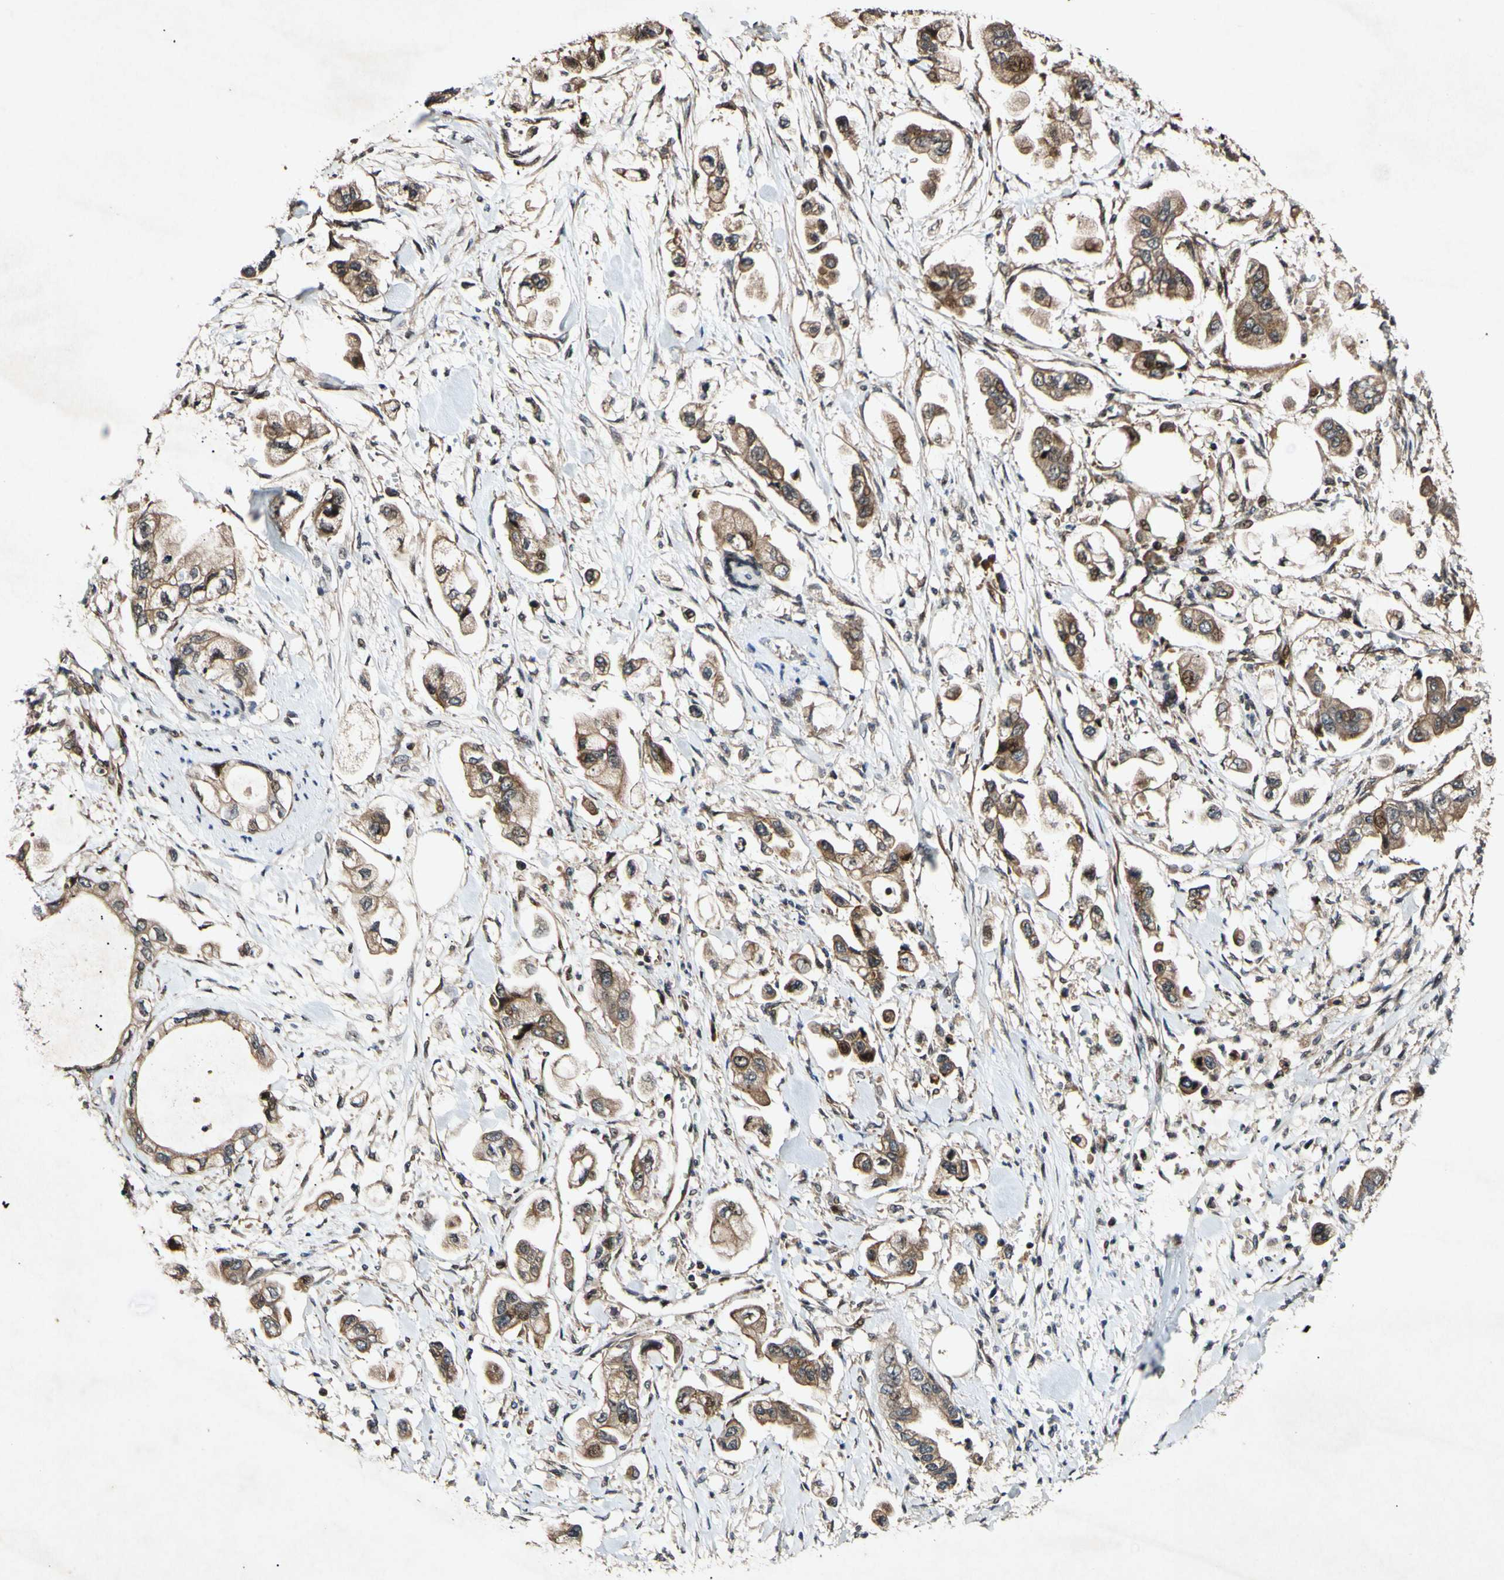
{"staining": {"intensity": "moderate", "quantity": ">75%", "location": "cytoplasmic/membranous"}, "tissue": "stomach cancer", "cell_type": "Tumor cells", "image_type": "cancer", "snomed": [{"axis": "morphology", "description": "Adenocarcinoma, NOS"}, {"axis": "topography", "description": "Stomach"}], "caption": "IHC histopathology image of neoplastic tissue: human stomach adenocarcinoma stained using immunohistochemistry (IHC) demonstrates medium levels of moderate protein expression localized specifically in the cytoplasmic/membranous of tumor cells, appearing as a cytoplasmic/membranous brown color.", "gene": "CSNK1E", "patient": {"sex": "male", "age": 62}}